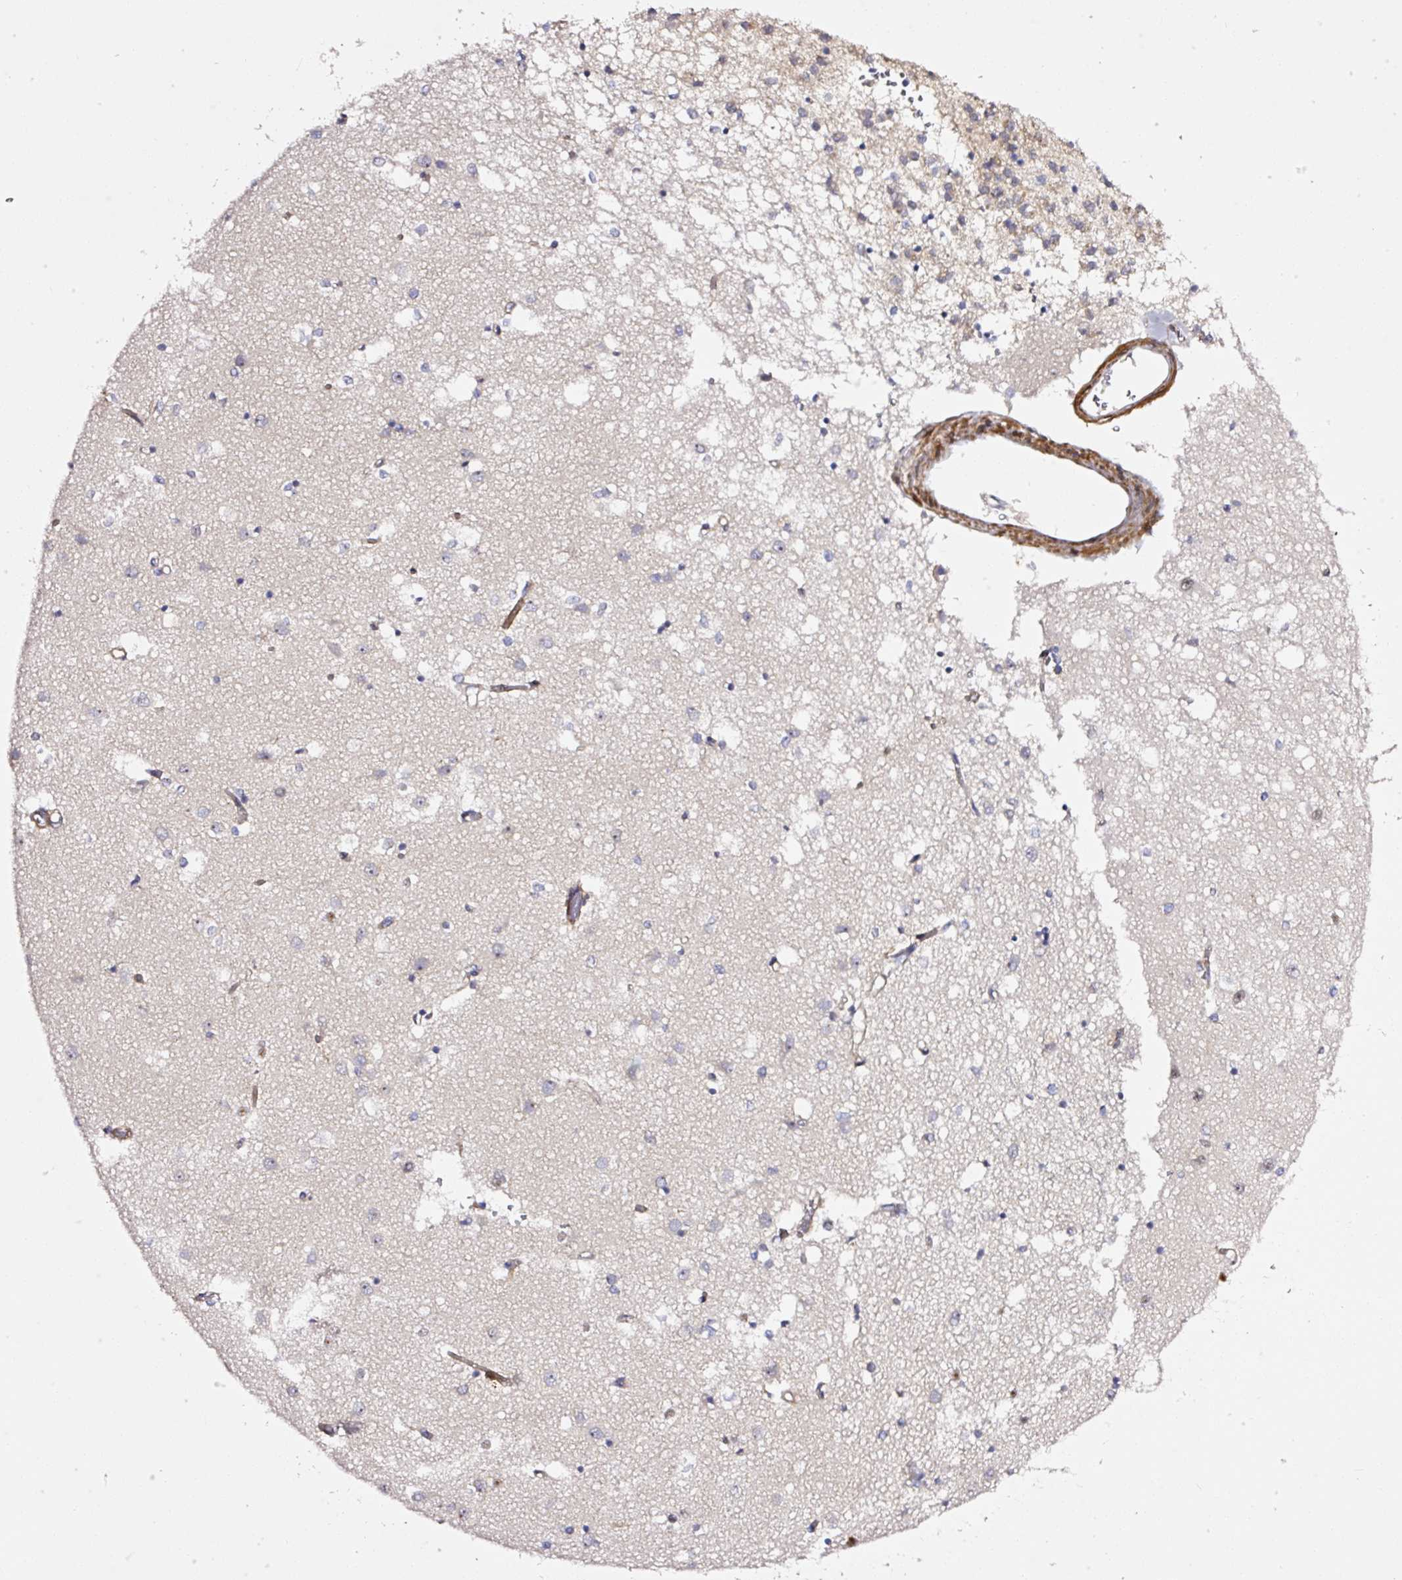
{"staining": {"intensity": "moderate", "quantity": "<25%", "location": "cytoplasmic/membranous"}, "tissue": "caudate", "cell_type": "Glial cells", "image_type": "normal", "snomed": [{"axis": "morphology", "description": "Normal tissue, NOS"}, {"axis": "topography", "description": "Lateral ventricle wall"}], "caption": "DAB (3,3'-diaminobenzidine) immunohistochemical staining of normal caudate reveals moderate cytoplasmic/membranous protein staining in about <25% of glial cells. (brown staining indicates protein expression, while blue staining denotes nuclei).", "gene": "ANKRD20A1", "patient": {"sex": "male", "age": 70}}